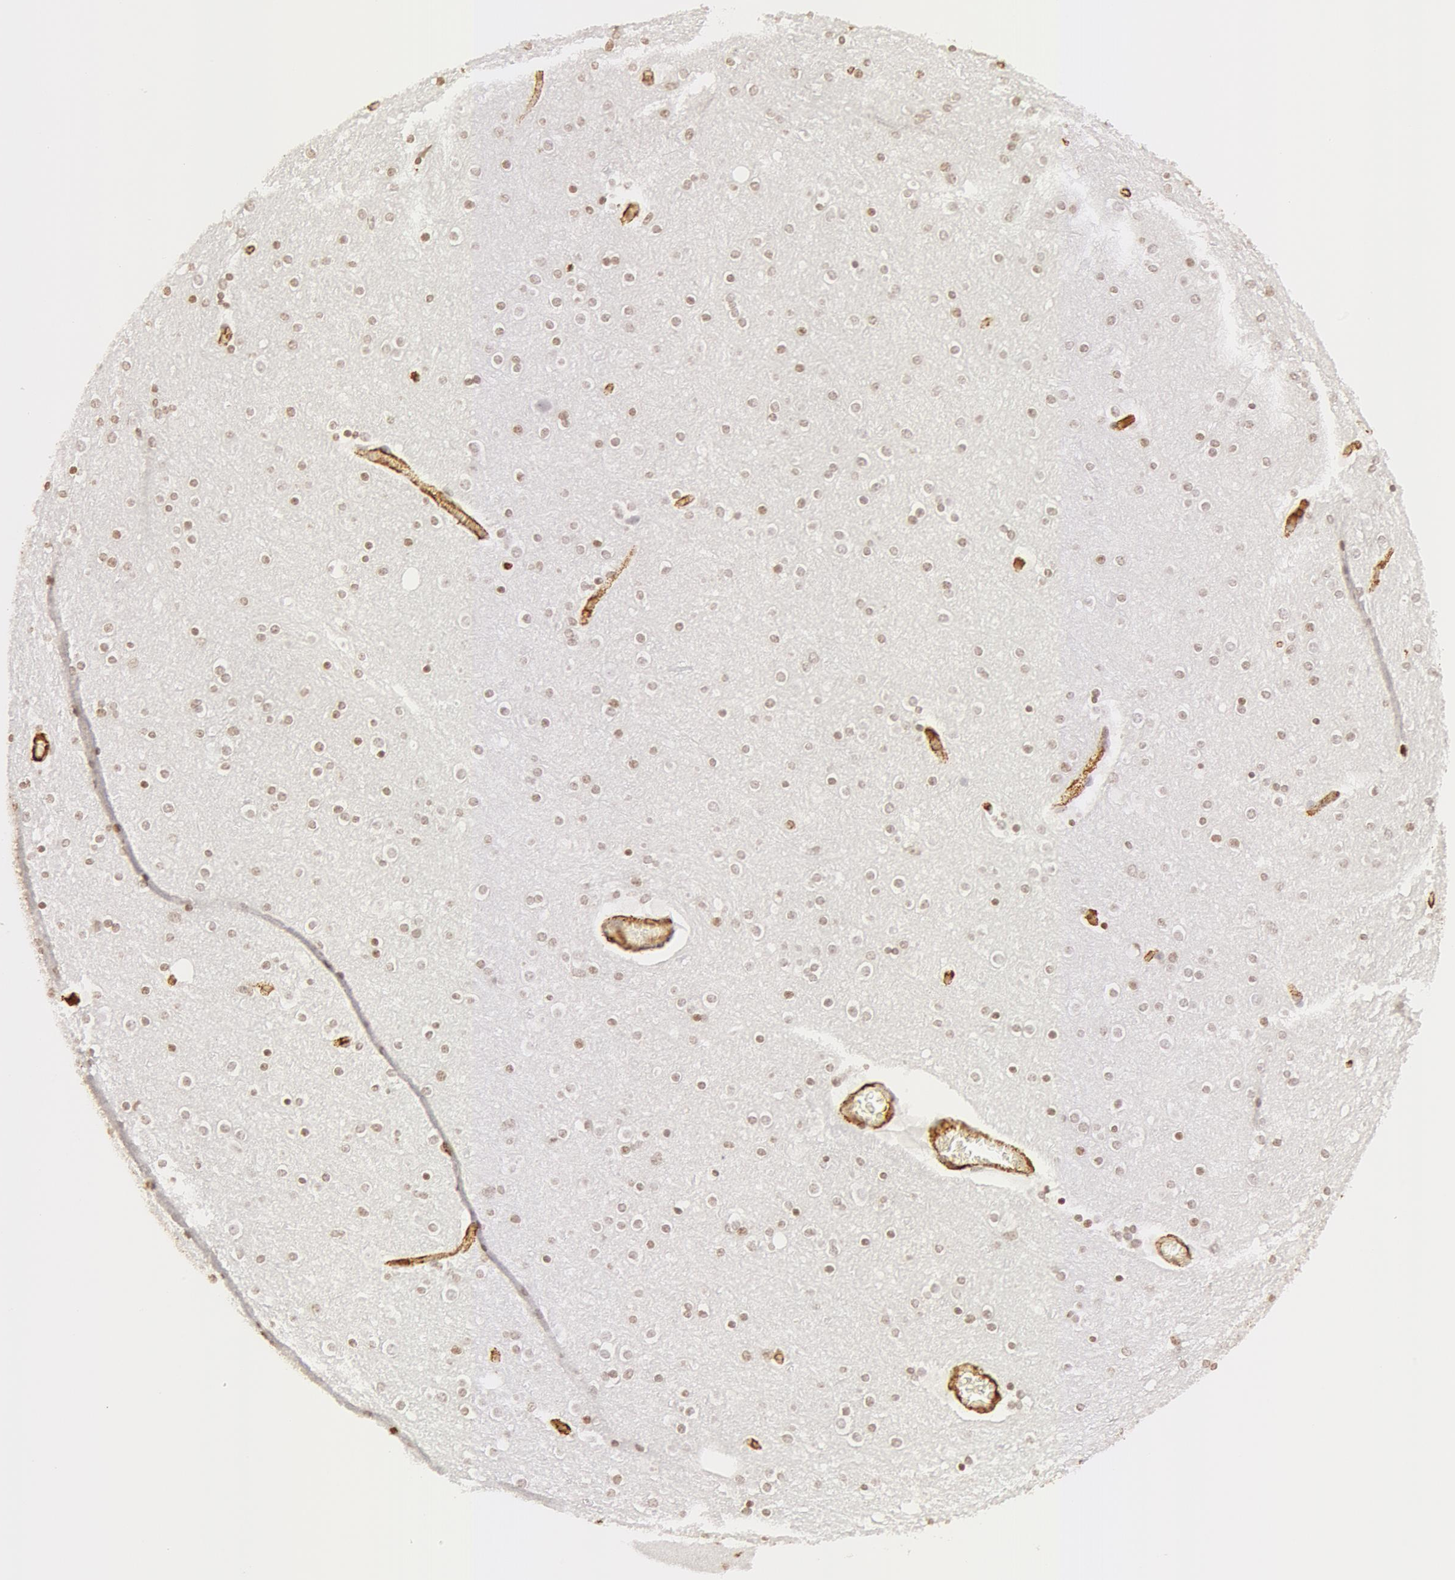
{"staining": {"intensity": "strong", "quantity": ">75%", "location": "cytoplasmic/membranous"}, "tissue": "cerebral cortex", "cell_type": "Endothelial cells", "image_type": "normal", "snomed": [{"axis": "morphology", "description": "Normal tissue, NOS"}, {"axis": "topography", "description": "Cerebral cortex"}], "caption": "Human cerebral cortex stained for a protein (brown) exhibits strong cytoplasmic/membranous positive positivity in about >75% of endothelial cells.", "gene": "VWF", "patient": {"sex": "female", "age": 54}}